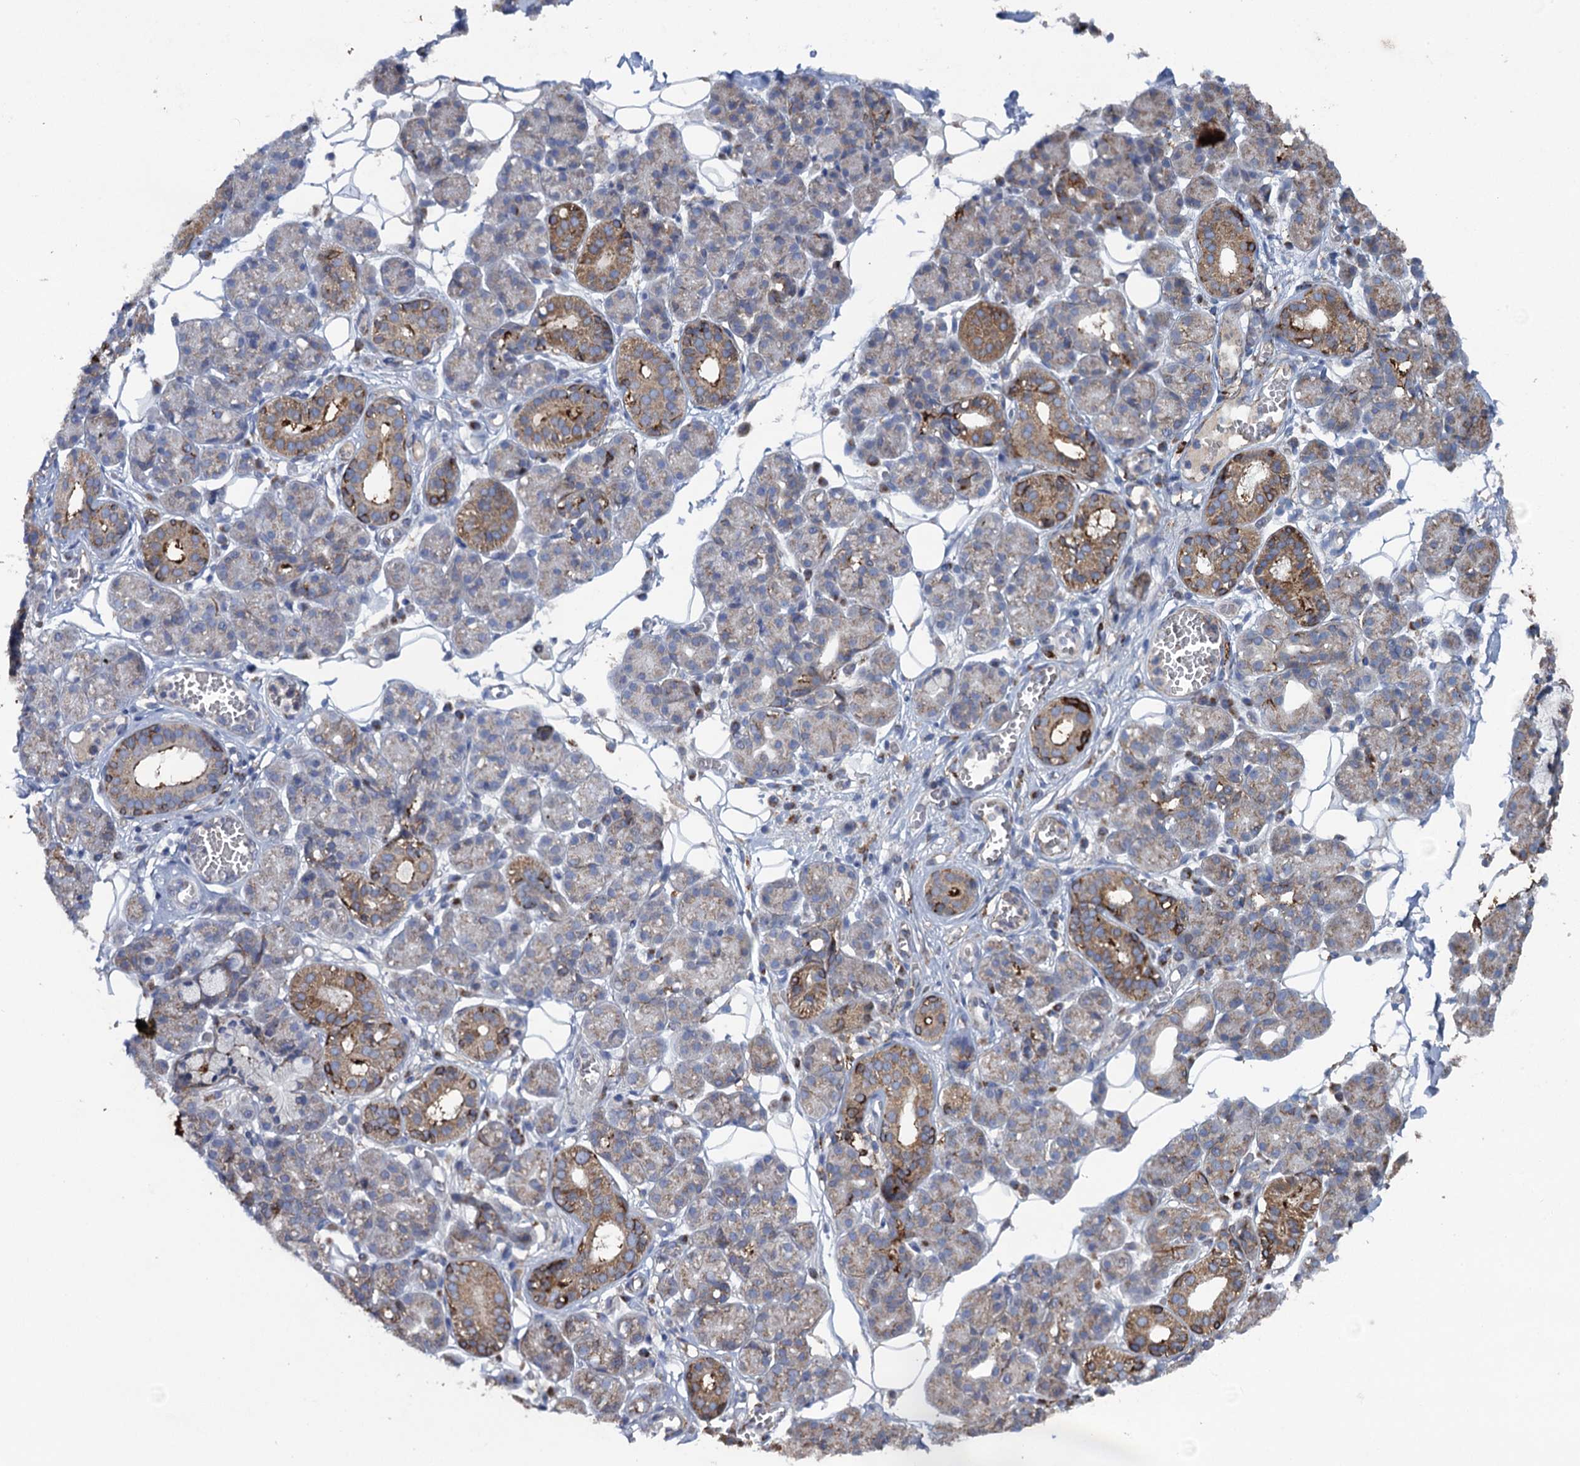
{"staining": {"intensity": "moderate", "quantity": "<25%", "location": "cytoplasmic/membranous"}, "tissue": "salivary gland", "cell_type": "Glandular cells", "image_type": "normal", "snomed": [{"axis": "morphology", "description": "Normal tissue, NOS"}, {"axis": "topography", "description": "Salivary gland"}], "caption": "Immunohistochemistry histopathology image of unremarkable salivary gland stained for a protein (brown), which reveals low levels of moderate cytoplasmic/membranous positivity in approximately <25% of glandular cells.", "gene": "TXNDC11", "patient": {"sex": "male", "age": 63}}